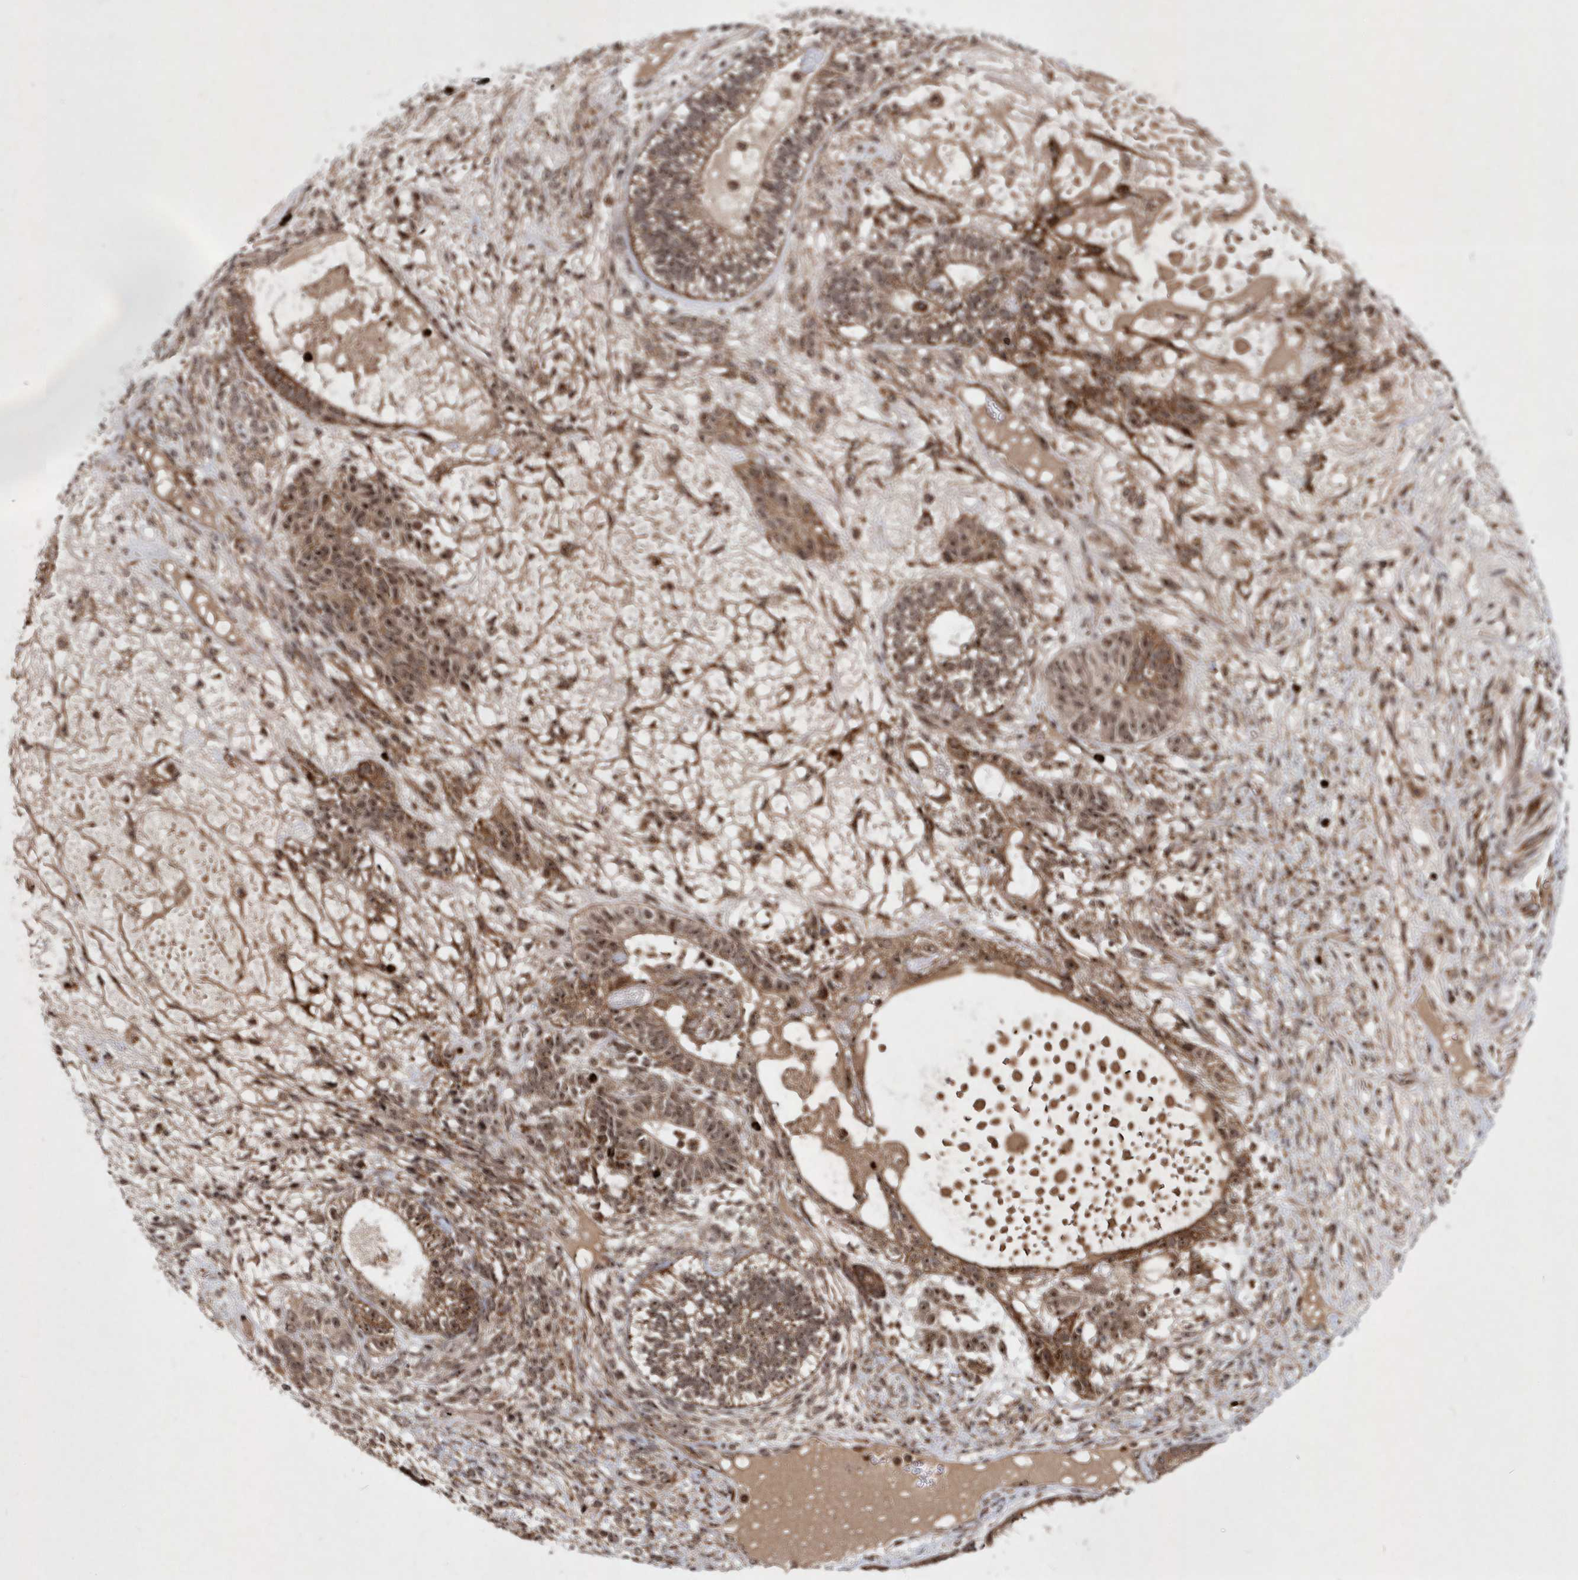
{"staining": {"intensity": "moderate", "quantity": ">75%", "location": "cytoplasmic/membranous,nuclear"}, "tissue": "testis cancer", "cell_type": "Tumor cells", "image_type": "cancer", "snomed": [{"axis": "morphology", "description": "Seminoma, NOS"}, {"axis": "morphology", "description": "Carcinoma, Embryonal, NOS"}, {"axis": "topography", "description": "Testis"}], "caption": "Approximately >75% of tumor cells in human embryonal carcinoma (testis) display moderate cytoplasmic/membranous and nuclear protein staining as visualized by brown immunohistochemical staining.", "gene": "SOWAHB", "patient": {"sex": "male", "age": 28}}